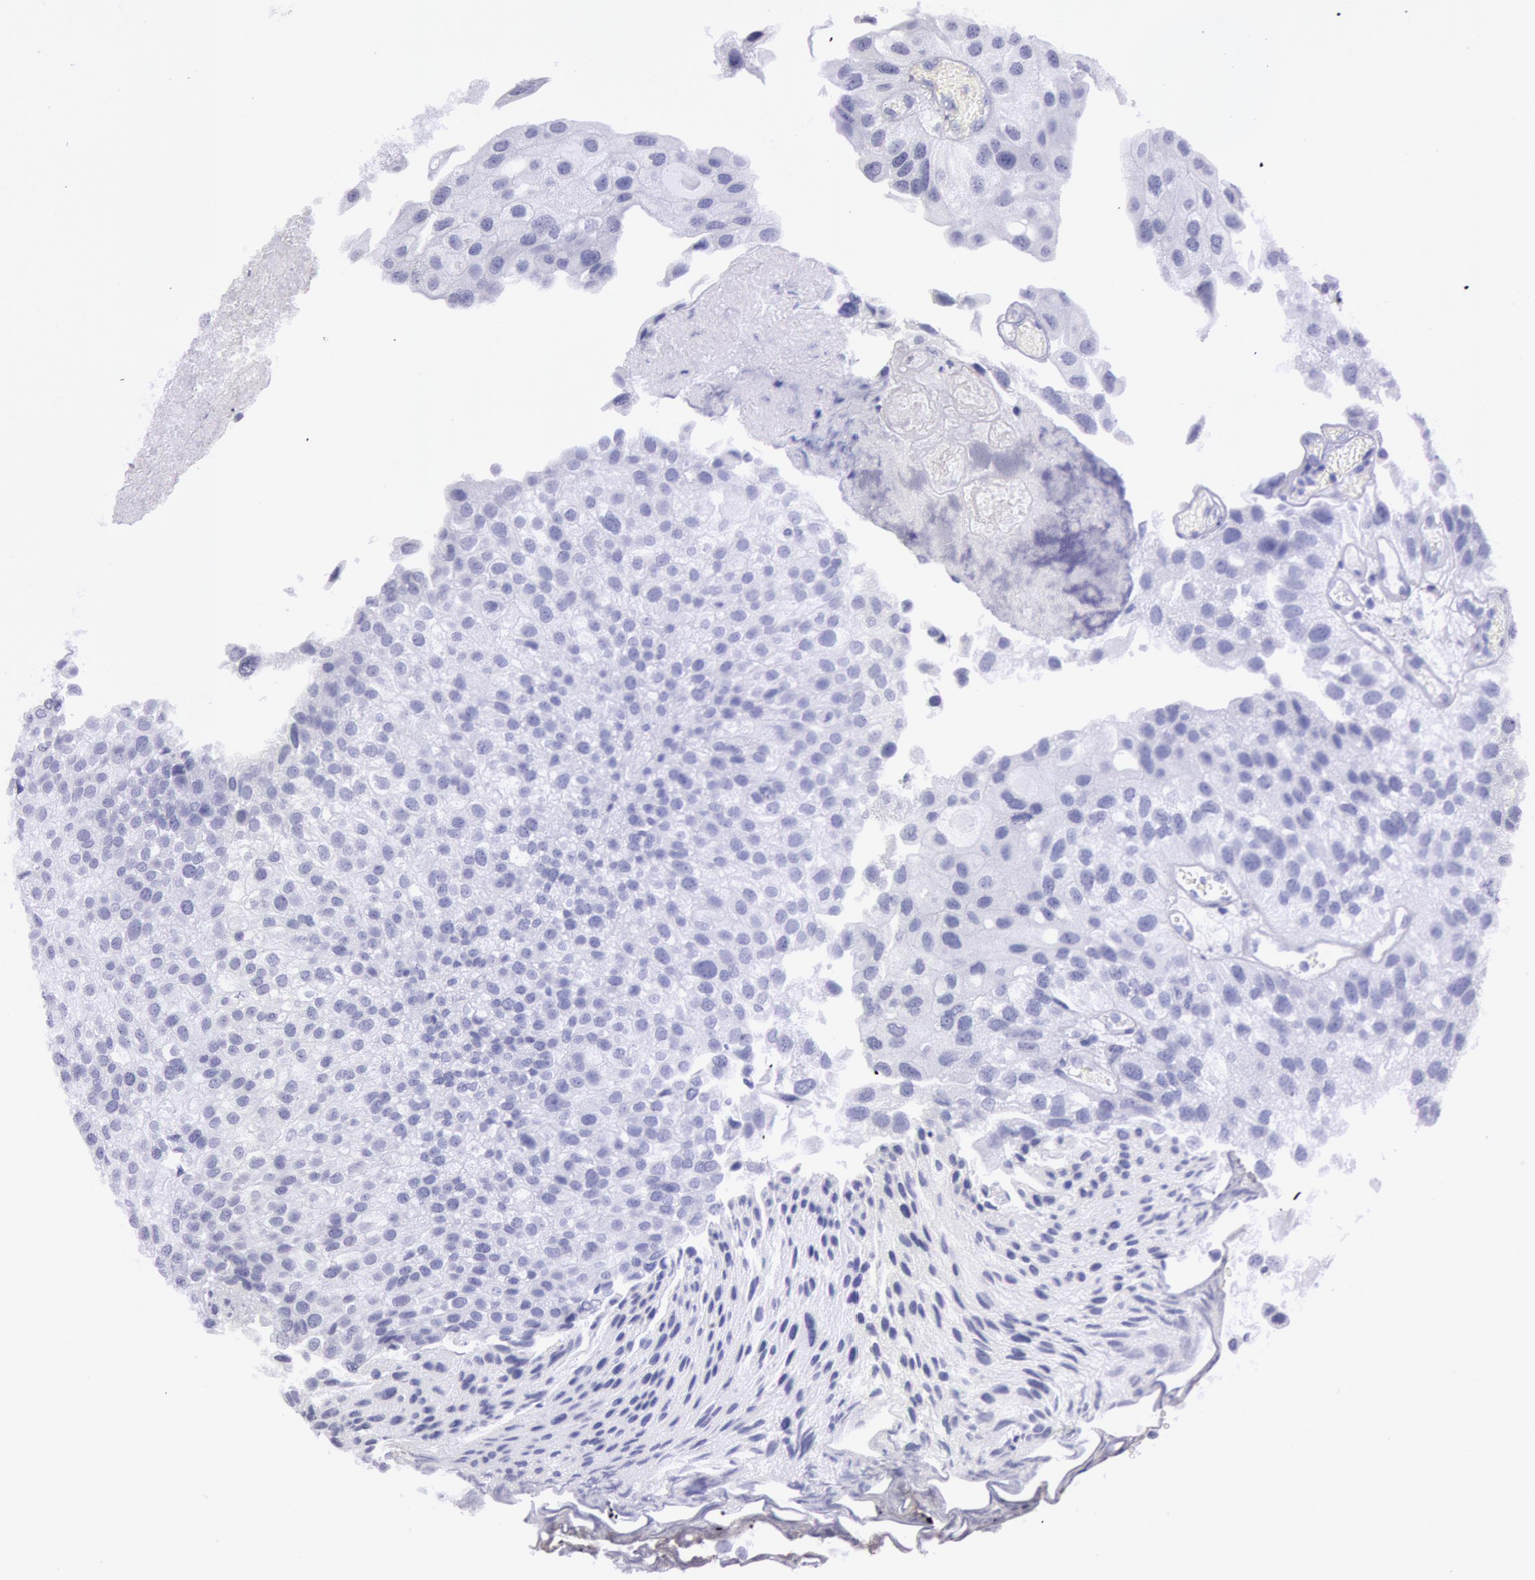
{"staining": {"intensity": "negative", "quantity": "none", "location": "none"}, "tissue": "urothelial cancer", "cell_type": "Tumor cells", "image_type": "cancer", "snomed": [{"axis": "morphology", "description": "Urothelial carcinoma, Low grade"}, {"axis": "topography", "description": "Urinary bladder"}], "caption": "An image of human low-grade urothelial carcinoma is negative for staining in tumor cells.", "gene": "ESS2", "patient": {"sex": "female", "age": 89}}